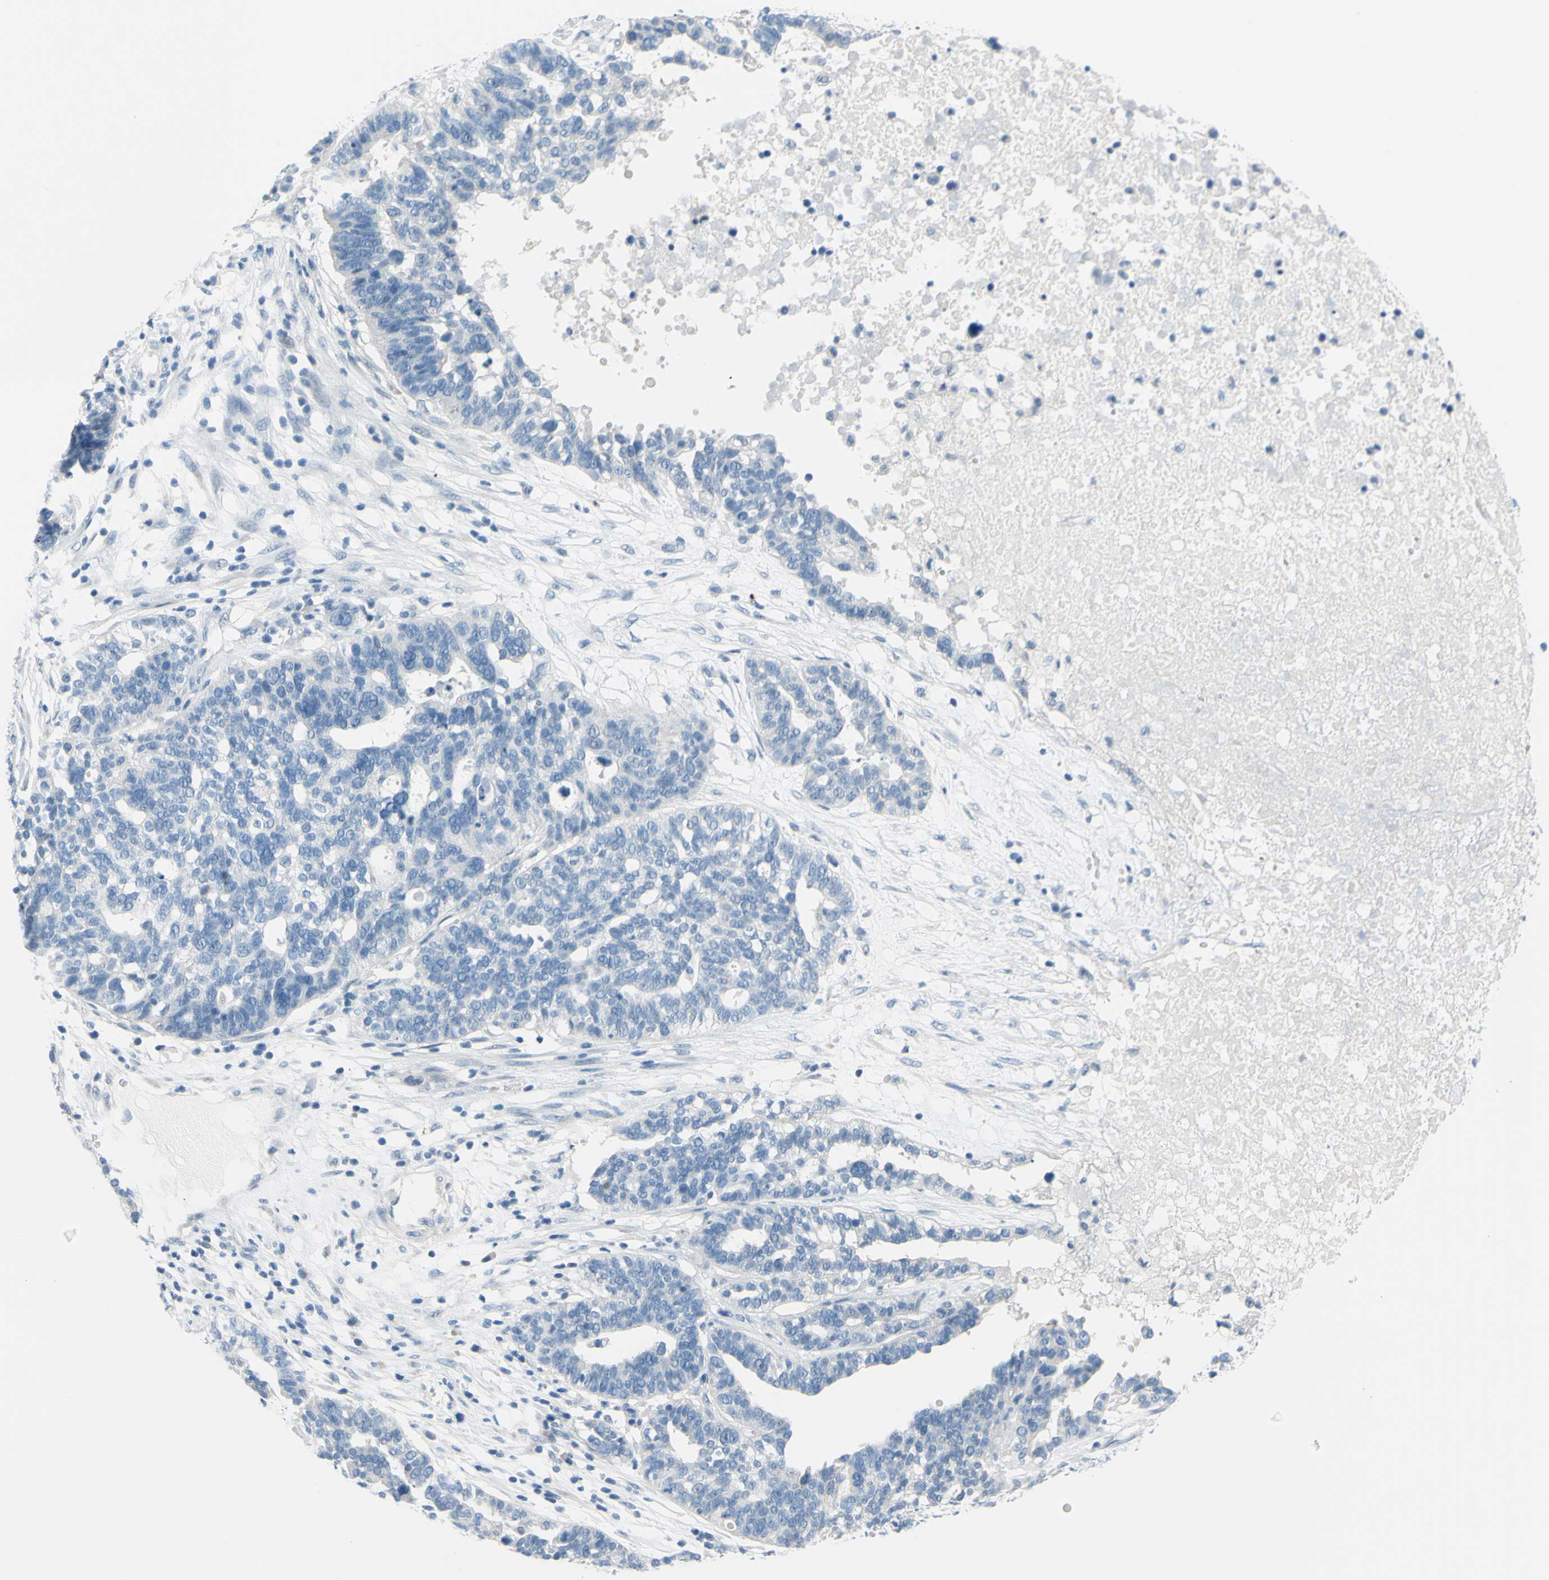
{"staining": {"intensity": "negative", "quantity": "none", "location": "none"}, "tissue": "ovarian cancer", "cell_type": "Tumor cells", "image_type": "cancer", "snomed": [{"axis": "morphology", "description": "Cystadenocarcinoma, serous, NOS"}, {"axis": "topography", "description": "Ovary"}], "caption": "Human ovarian serous cystadenocarcinoma stained for a protein using immunohistochemistry demonstrates no positivity in tumor cells.", "gene": "DCT", "patient": {"sex": "female", "age": 59}}